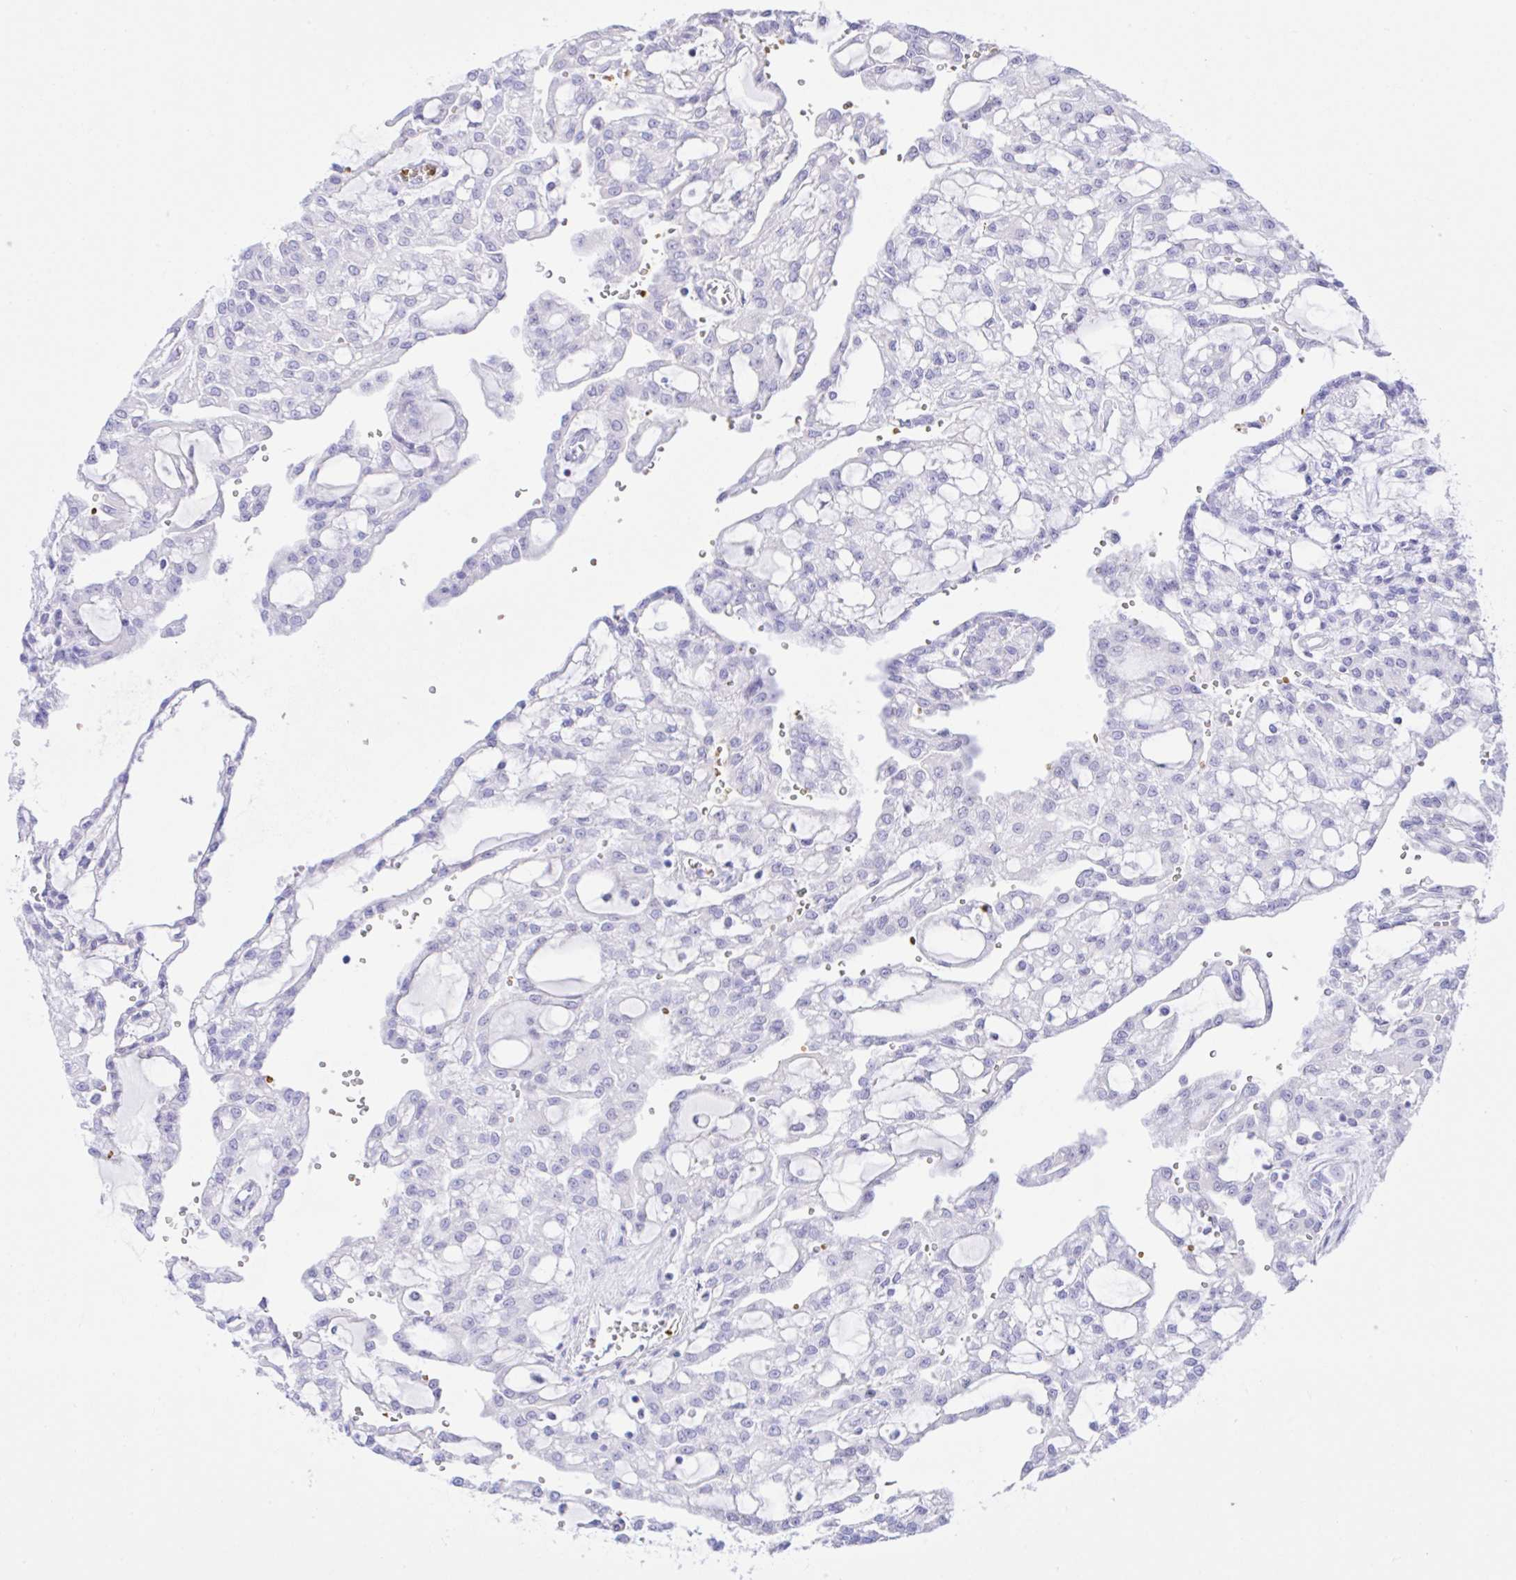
{"staining": {"intensity": "negative", "quantity": "none", "location": "none"}, "tissue": "renal cancer", "cell_type": "Tumor cells", "image_type": "cancer", "snomed": [{"axis": "morphology", "description": "Adenocarcinoma, NOS"}, {"axis": "topography", "description": "Kidney"}], "caption": "DAB immunohistochemical staining of renal adenocarcinoma exhibits no significant positivity in tumor cells.", "gene": "ZNF221", "patient": {"sex": "male", "age": 63}}